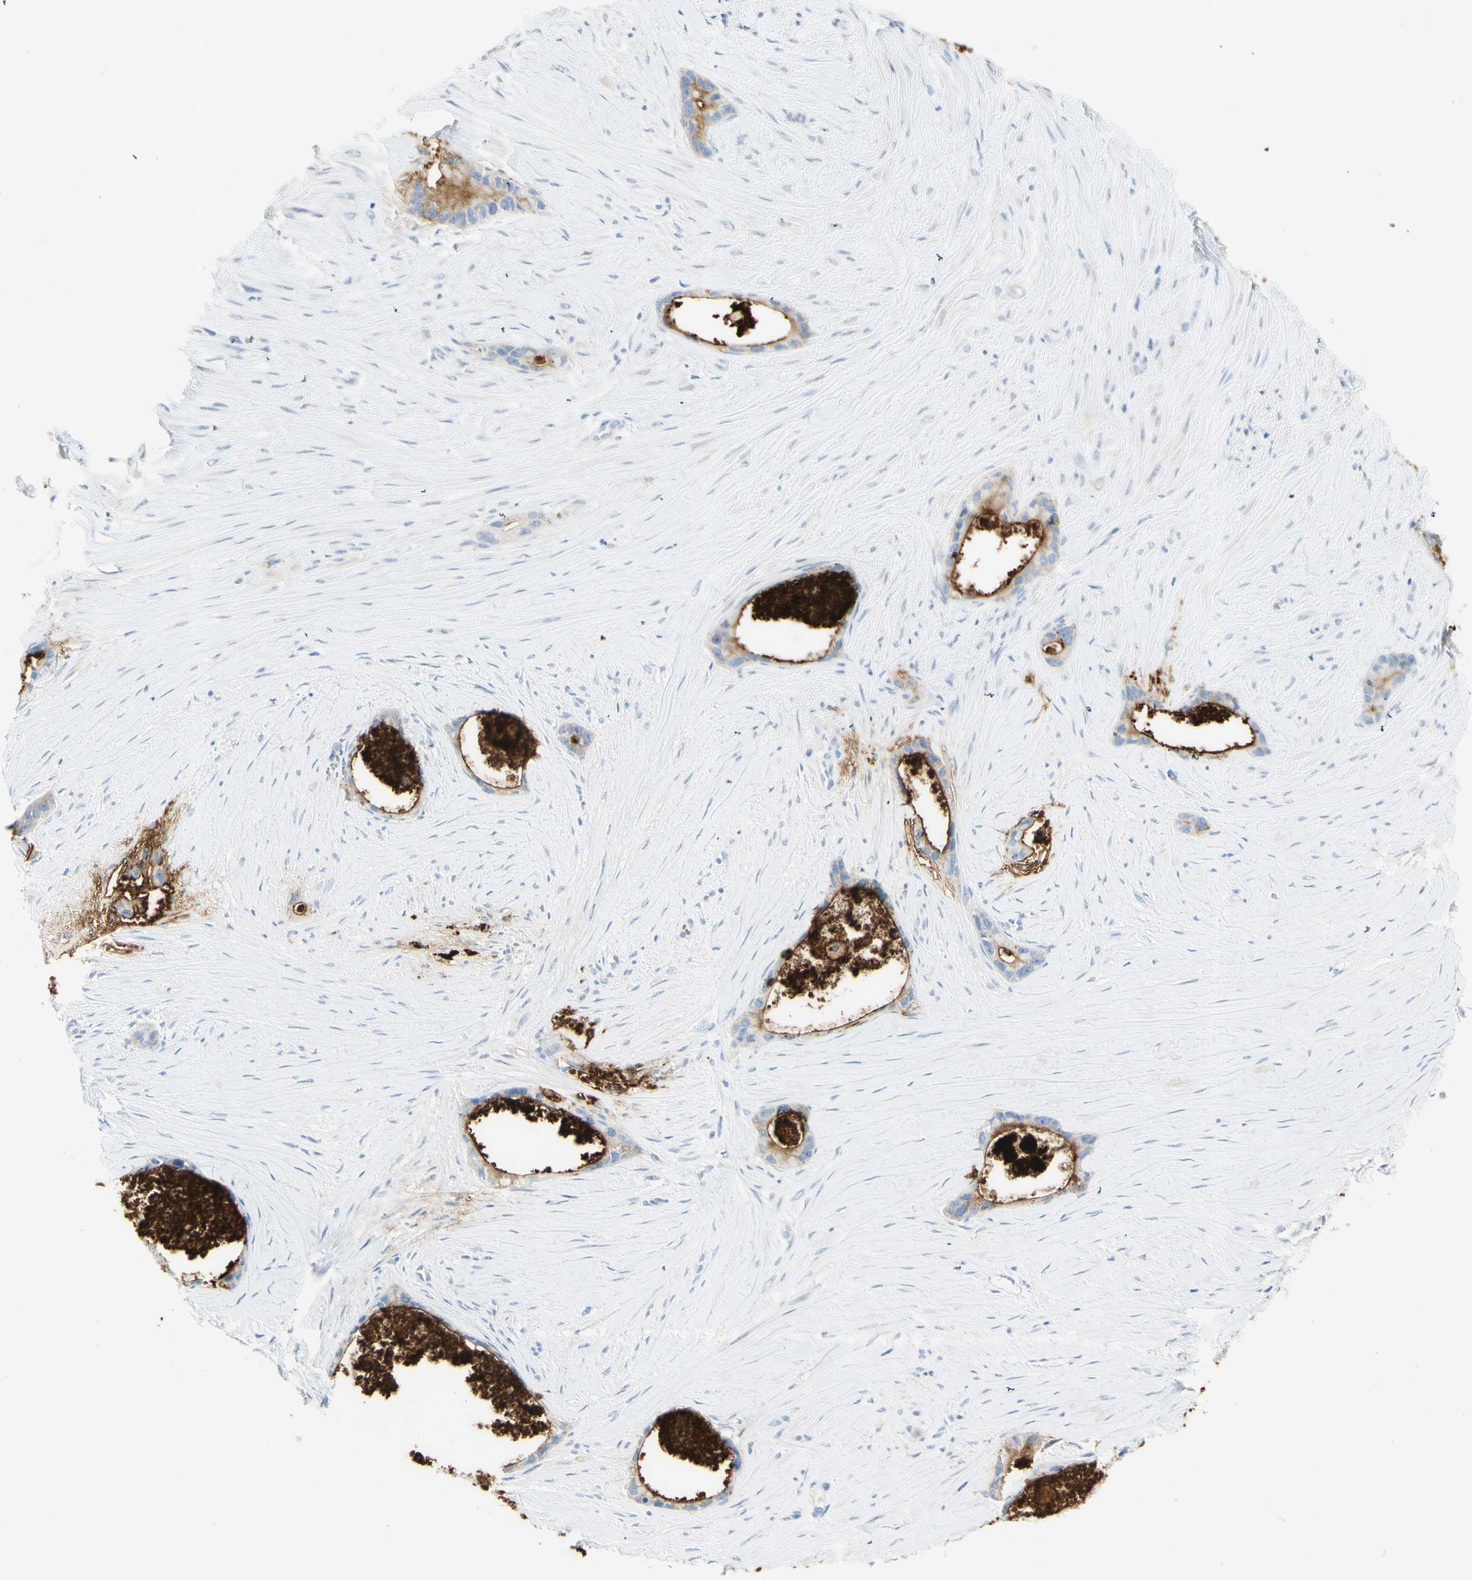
{"staining": {"intensity": "strong", "quantity": "25%-75%", "location": "cytoplasmic/membranous"}, "tissue": "liver cancer", "cell_type": "Tumor cells", "image_type": "cancer", "snomed": [{"axis": "morphology", "description": "Cholangiocarcinoma"}, {"axis": "topography", "description": "Liver"}], "caption": "Tumor cells show high levels of strong cytoplasmic/membranous expression in about 25%-75% of cells in cholangiocarcinoma (liver). The staining was performed using DAB (3,3'-diaminobenzidine), with brown indicating positive protein expression. Nuclei are stained blue with hematoxylin.", "gene": "TSPAN1", "patient": {"sex": "female", "age": 55}}